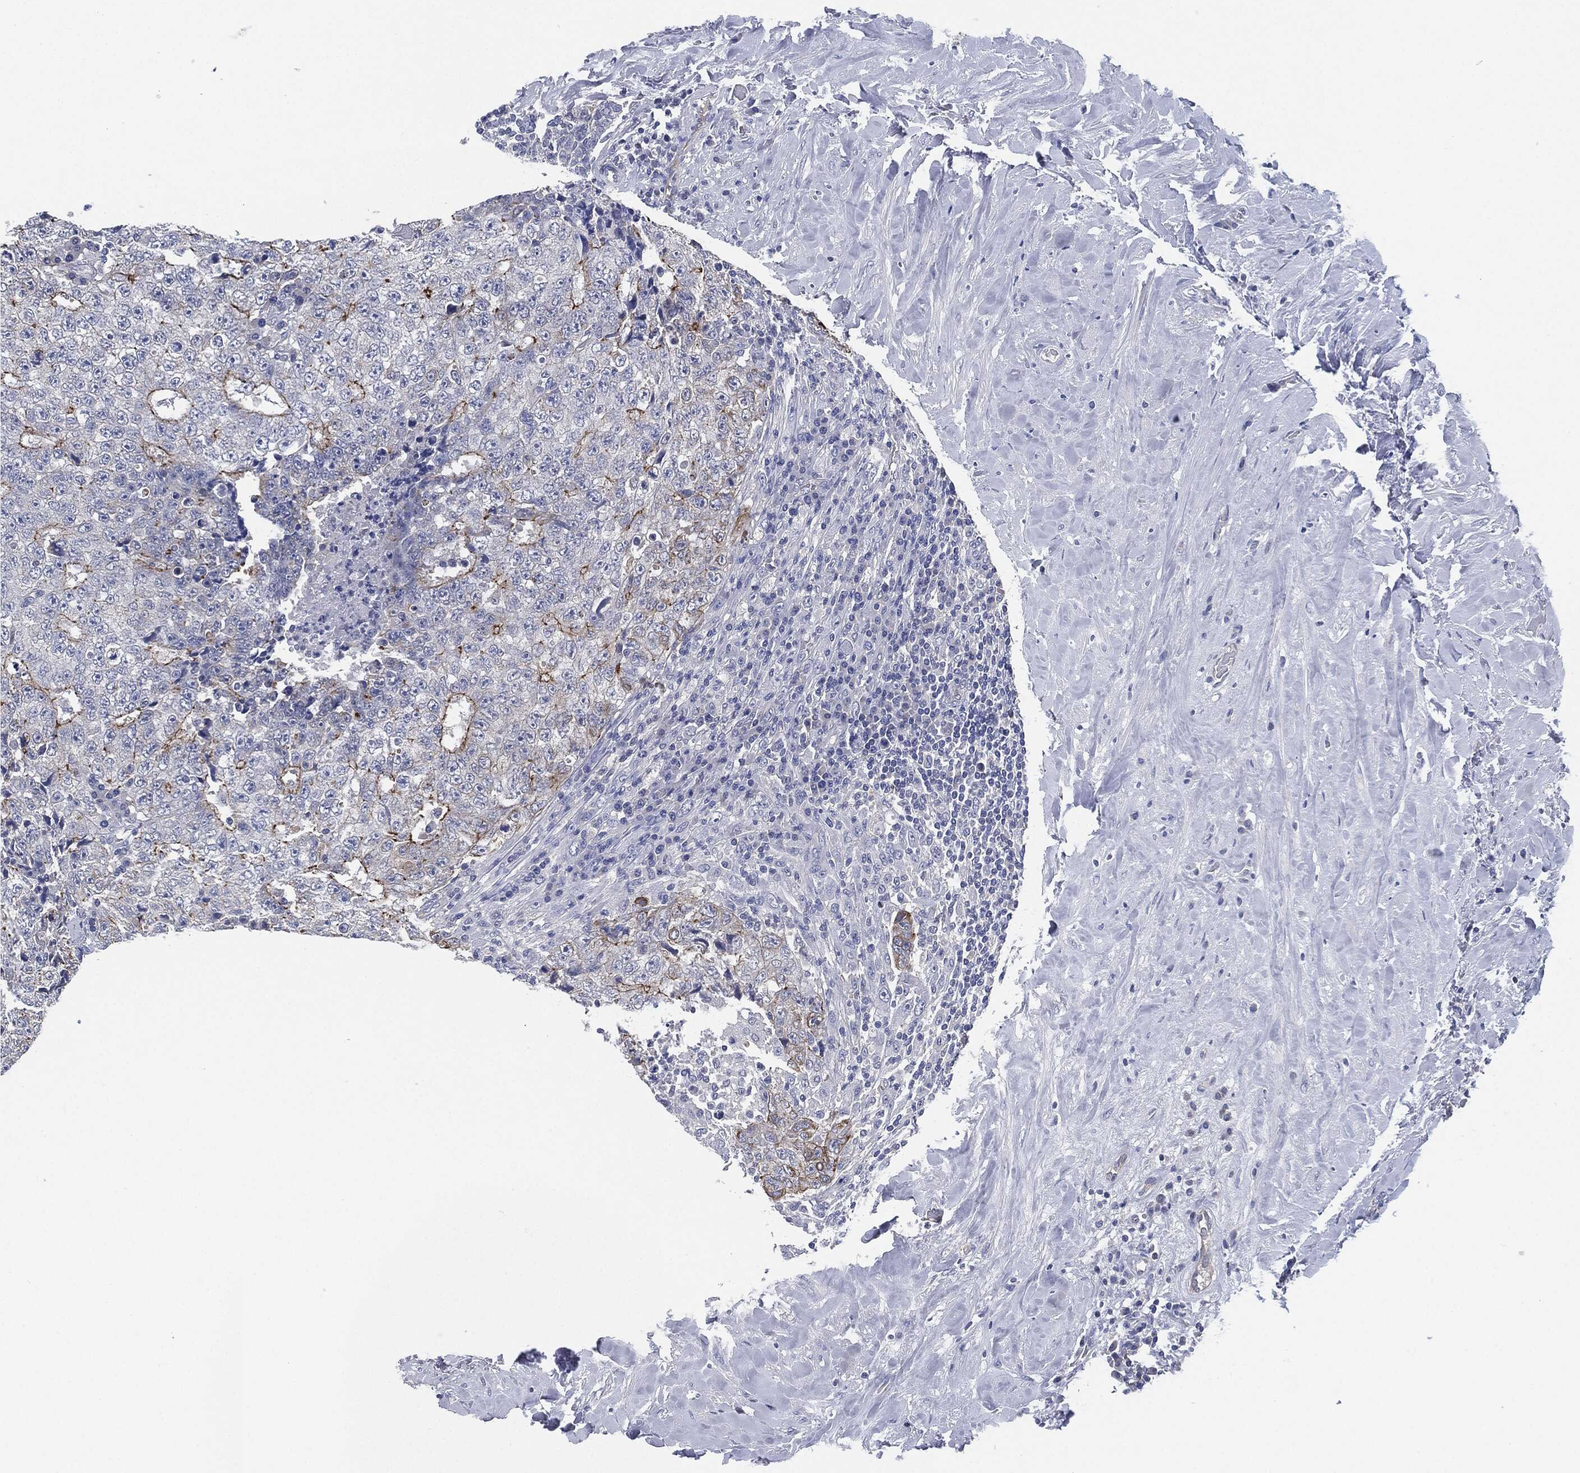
{"staining": {"intensity": "strong", "quantity": "<25%", "location": "cytoplasmic/membranous"}, "tissue": "testis cancer", "cell_type": "Tumor cells", "image_type": "cancer", "snomed": [{"axis": "morphology", "description": "Necrosis, NOS"}, {"axis": "morphology", "description": "Carcinoma, Embryonal, NOS"}, {"axis": "topography", "description": "Testis"}], "caption": "A photomicrograph of embryonal carcinoma (testis) stained for a protein exhibits strong cytoplasmic/membranous brown staining in tumor cells. The staining was performed using DAB (3,3'-diaminobenzidine) to visualize the protein expression in brown, while the nuclei were stained in blue with hematoxylin (Magnification: 20x).", "gene": "SHROOM2", "patient": {"sex": "male", "age": 19}}